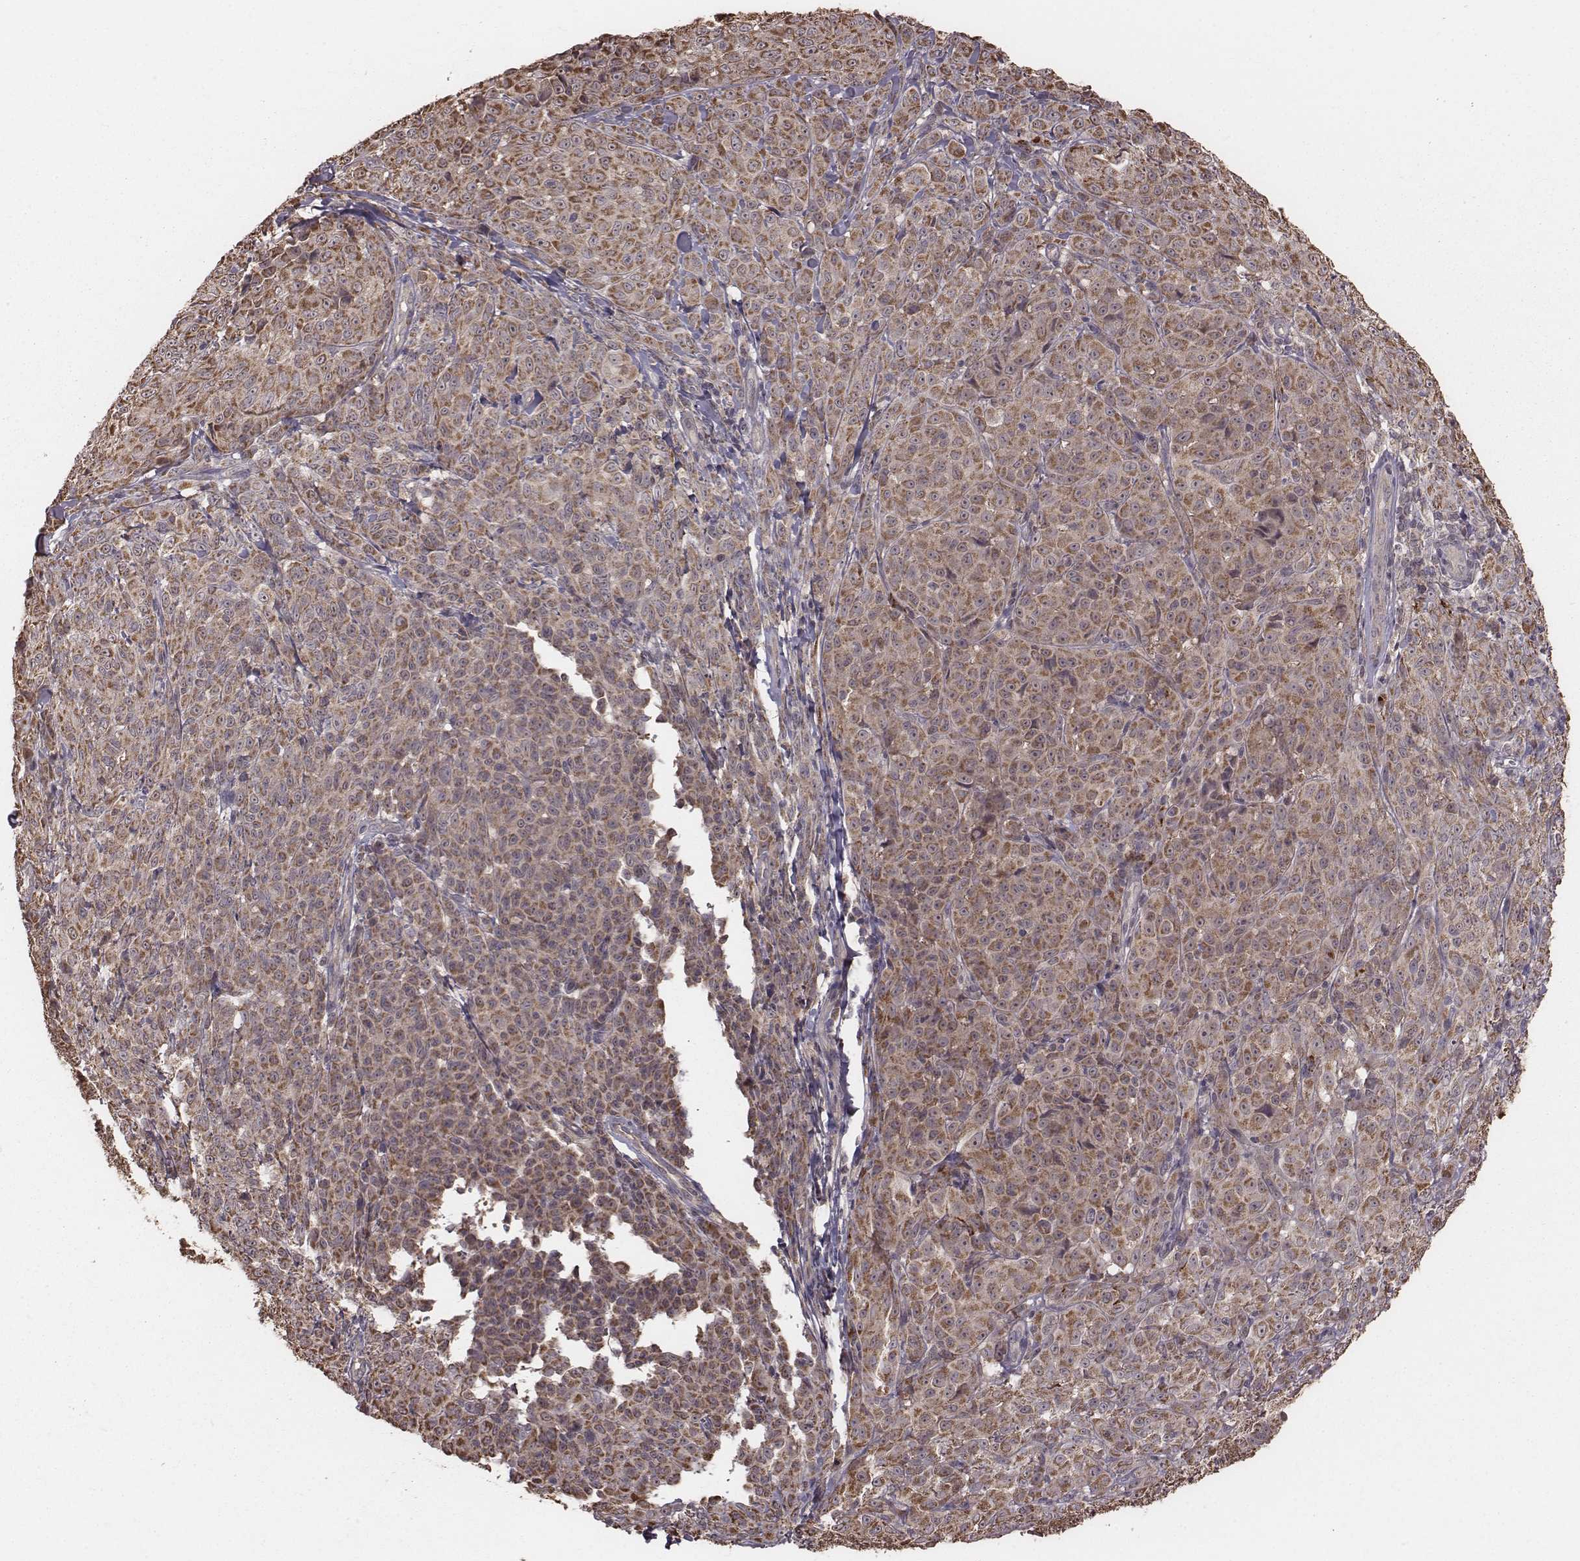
{"staining": {"intensity": "strong", "quantity": ">75%", "location": "cytoplasmic/membranous"}, "tissue": "melanoma", "cell_type": "Tumor cells", "image_type": "cancer", "snomed": [{"axis": "morphology", "description": "Malignant melanoma, NOS"}, {"axis": "topography", "description": "Skin"}], "caption": "Tumor cells show high levels of strong cytoplasmic/membranous positivity in approximately >75% of cells in human malignant melanoma. Using DAB (brown) and hematoxylin (blue) stains, captured at high magnification using brightfield microscopy.", "gene": "PDCD2L", "patient": {"sex": "male", "age": 89}}